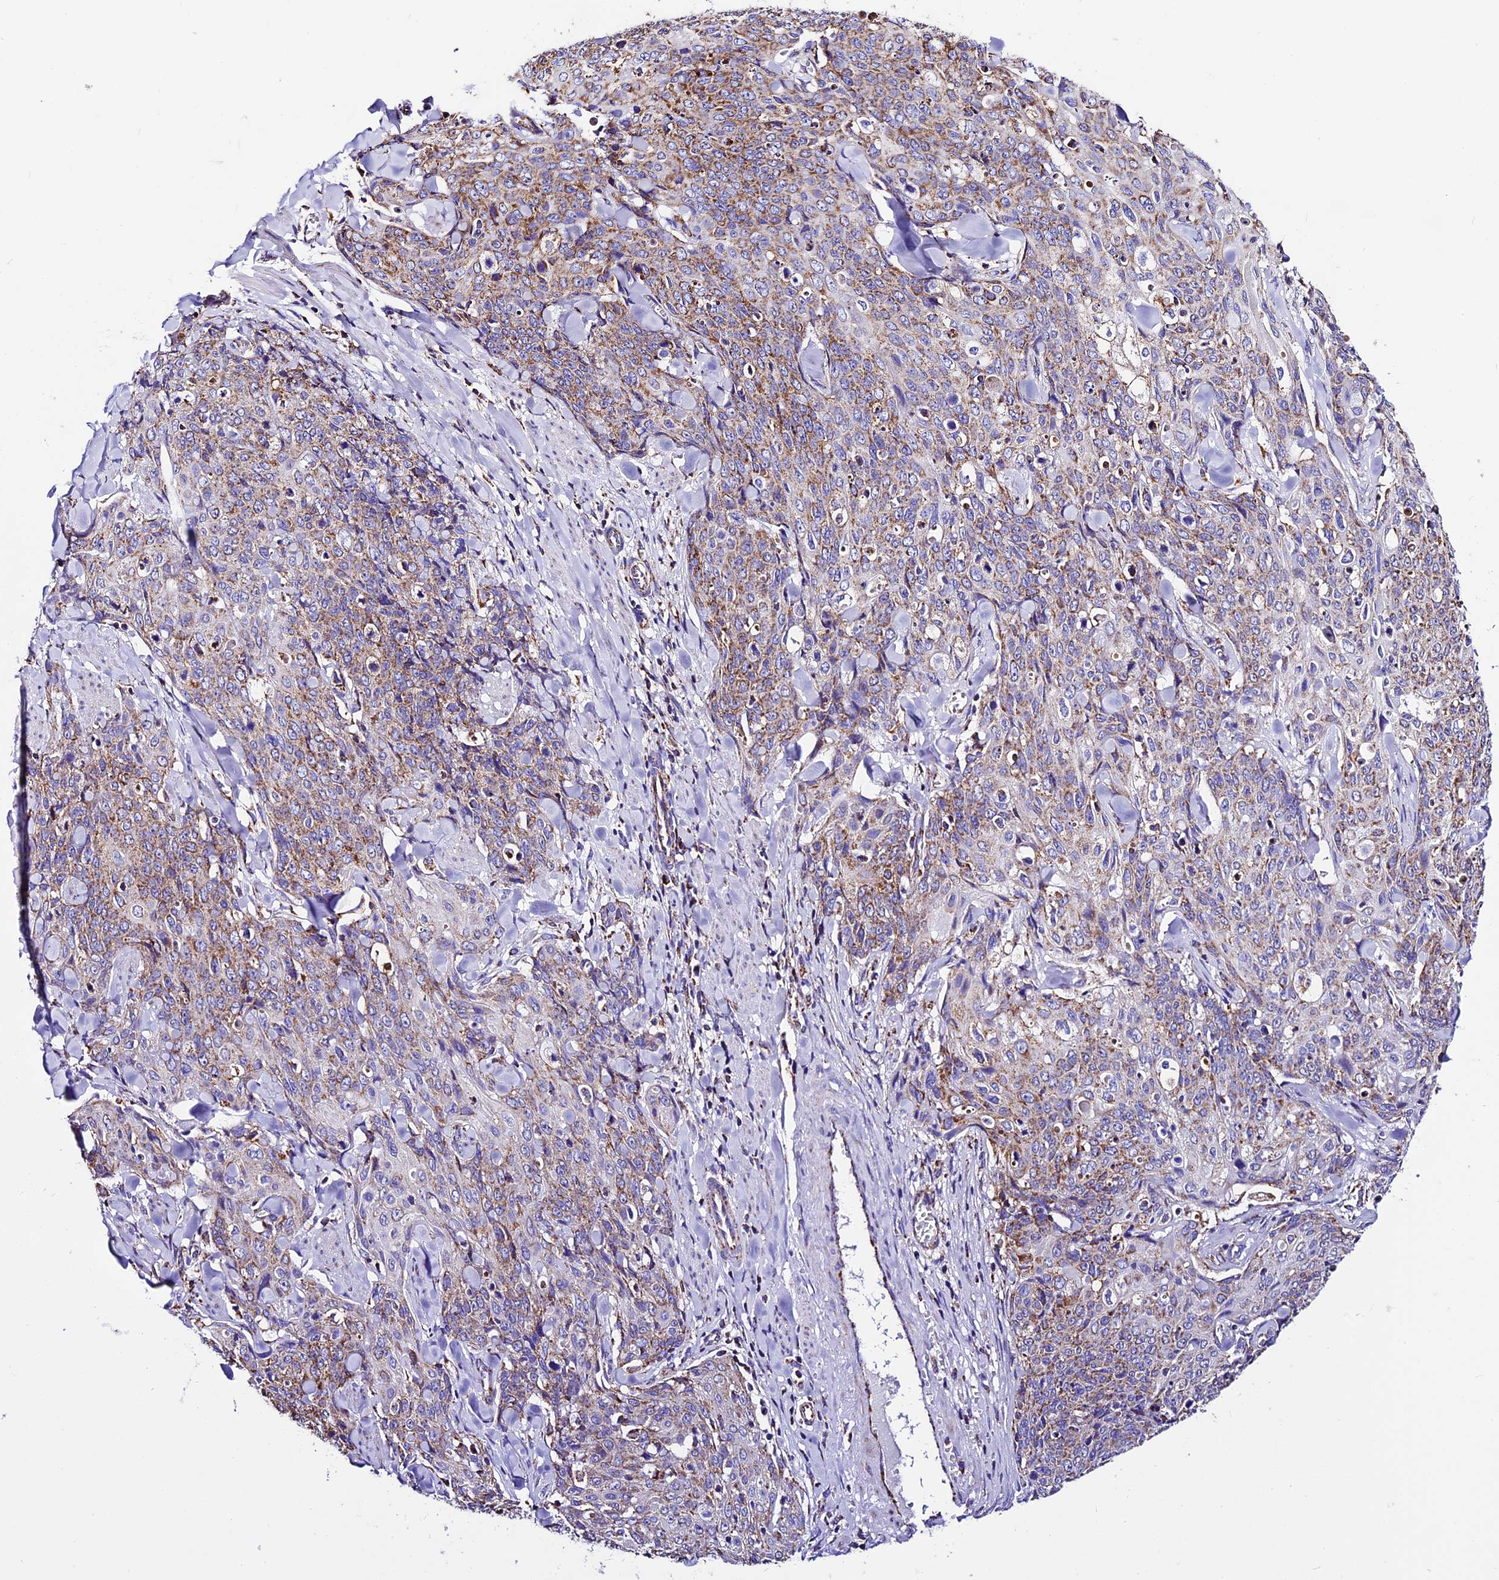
{"staining": {"intensity": "moderate", "quantity": ">75%", "location": "cytoplasmic/membranous"}, "tissue": "skin cancer", "cell_type": "Tumor cells", "image_type": "cancer", "snomed": [{"axis": "morphology", "description": "Squamous cell carcinoma, NOS"}, {"axis": "topography", "description": "Skin"}, {"axis": "topography", "description": "Vulva"}], "caption": "This image demonstrates IHC staining of human skin cancer (squamous cell carcinoma), with medium moderate cytoplasmic/membranous expression in approximately >75% of tumor cells.", "gene": "DCAF5", "patient": {"sex": "female", "age": 85}}